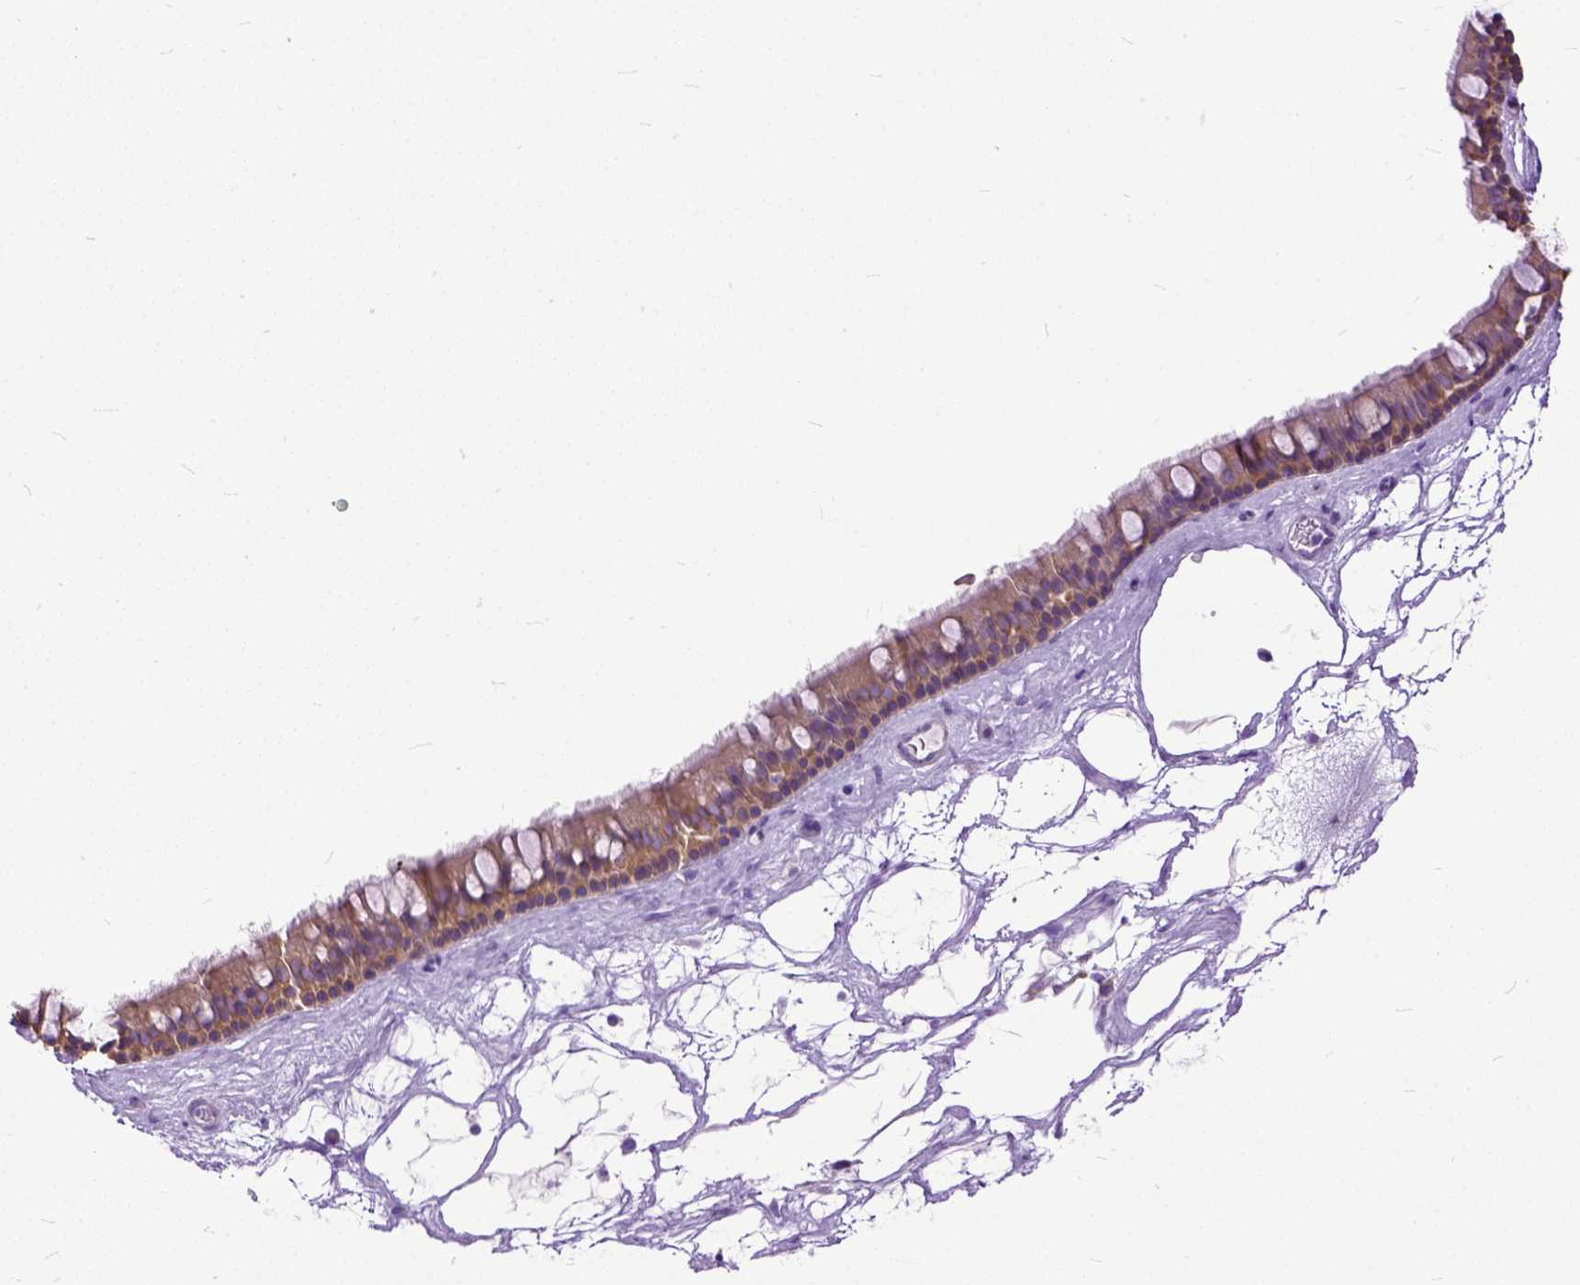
{"staining": {"intensity": "moderate", "quantity": ">75%", "location": "cytoplasmic/membranous"}, "tissue": "nasopharynx", "cell_type": "Respiratory epithelial cells", "image_type": "normal", "snomed": [{"axis": "morphology", "description": "Normal tissue, NOS"}, {"axis": "topography", "description": "Nasopharynx"}], "caption": "Nasopharynx stained with DAB IHC displays medium levels of moderate cytoplasmic/membranous positivity in approximately >75% of respiratory epithelial cells.", "gene": "PPL", "patient": {"sex": "male", "age": 68}}